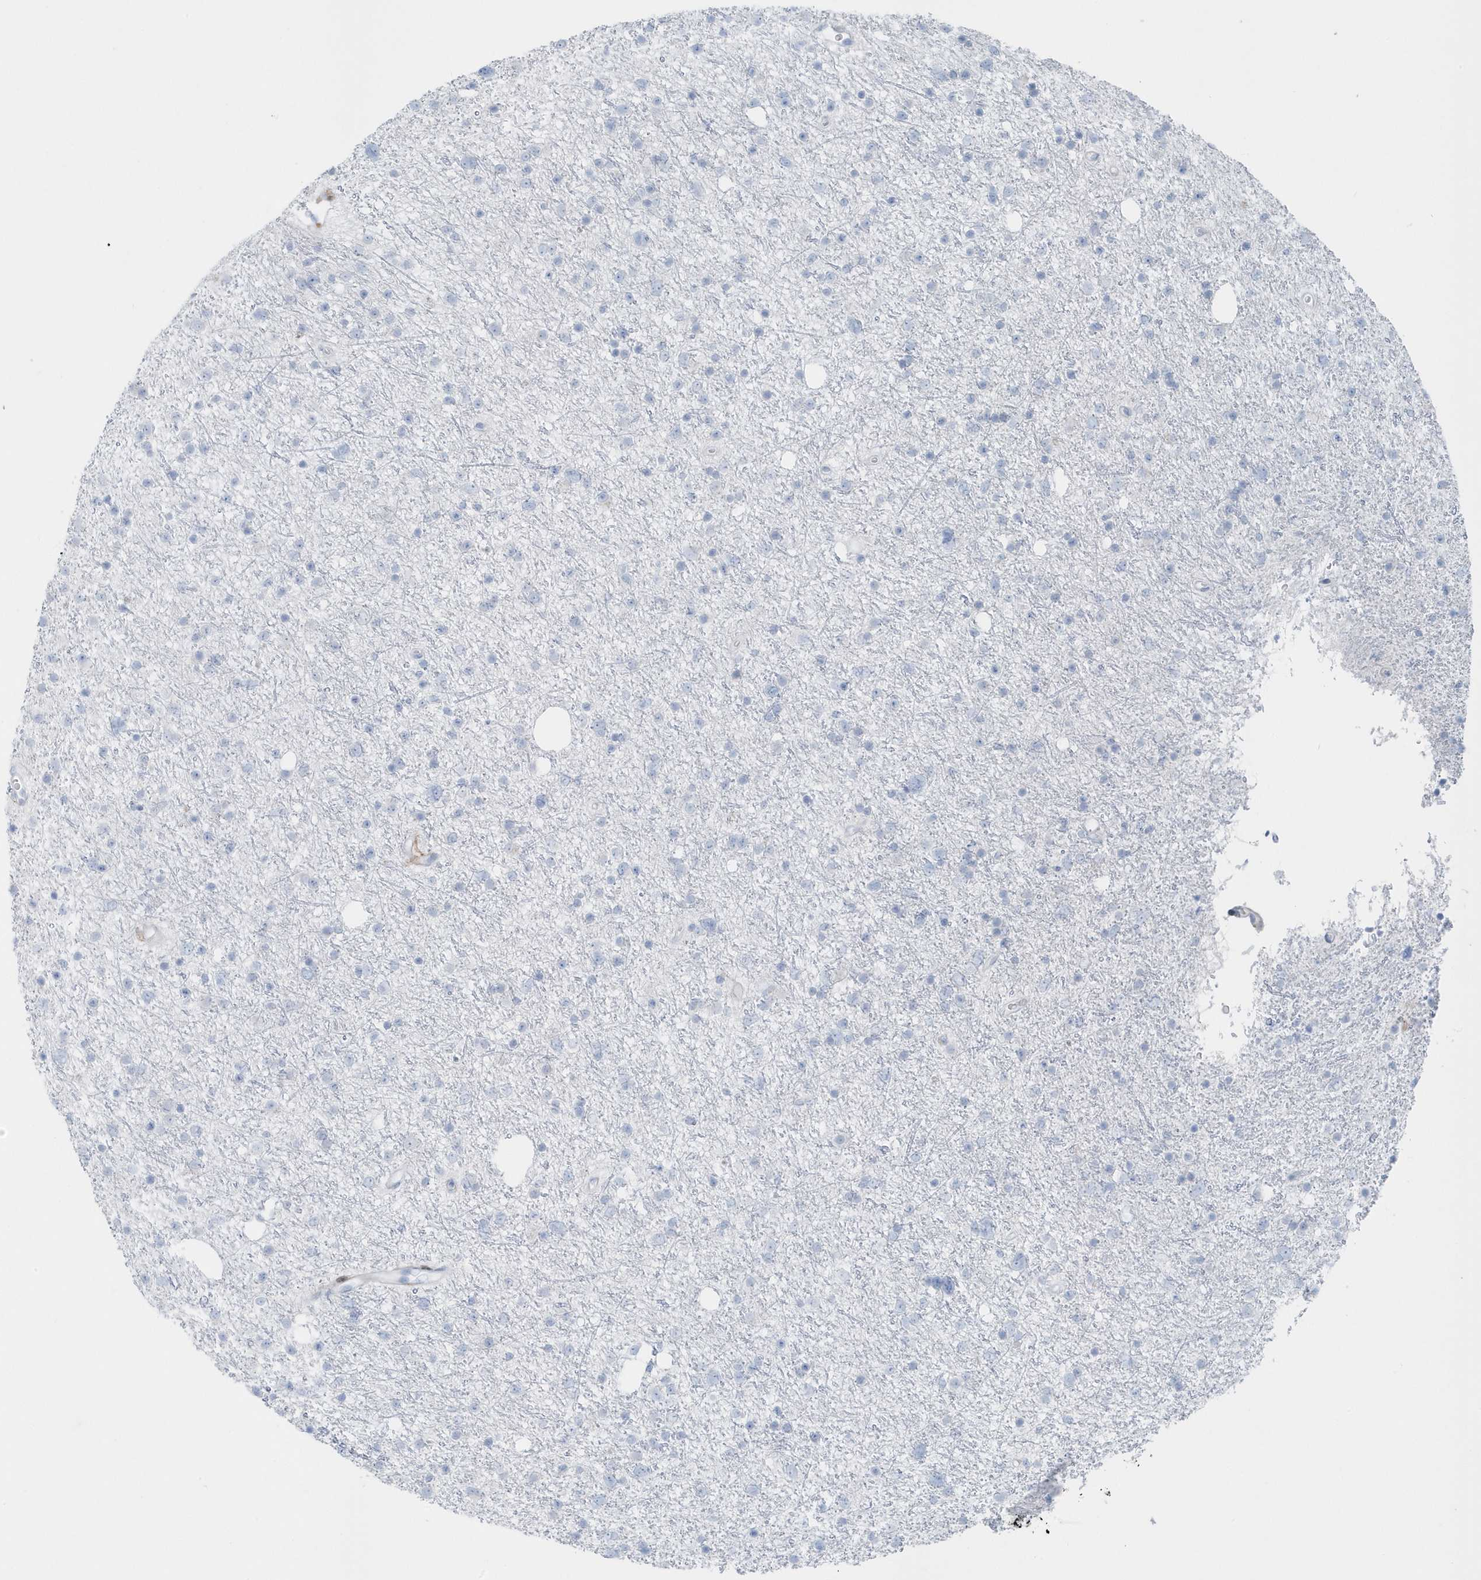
{"staining": {"intensity": "negative", "quantity": "none", "location": "none"}, "tissue": "glioma", "cell_type": "Tumor cells", "image_type": "cancer", "snomed": [{"axis": "morphology", "description": "Glioma, malignant, Low grade"}, {"axis": "topography", "description": "Cerebral cortex"}], "caption": "High magnification brightfield microscopy of glioma stained with DAB (brown) and counterstained with hematoxylin (blue): tumor cells show no significant staining.", "gene": "FAM98A", "patient": {"sex": "female", "age": 39}}